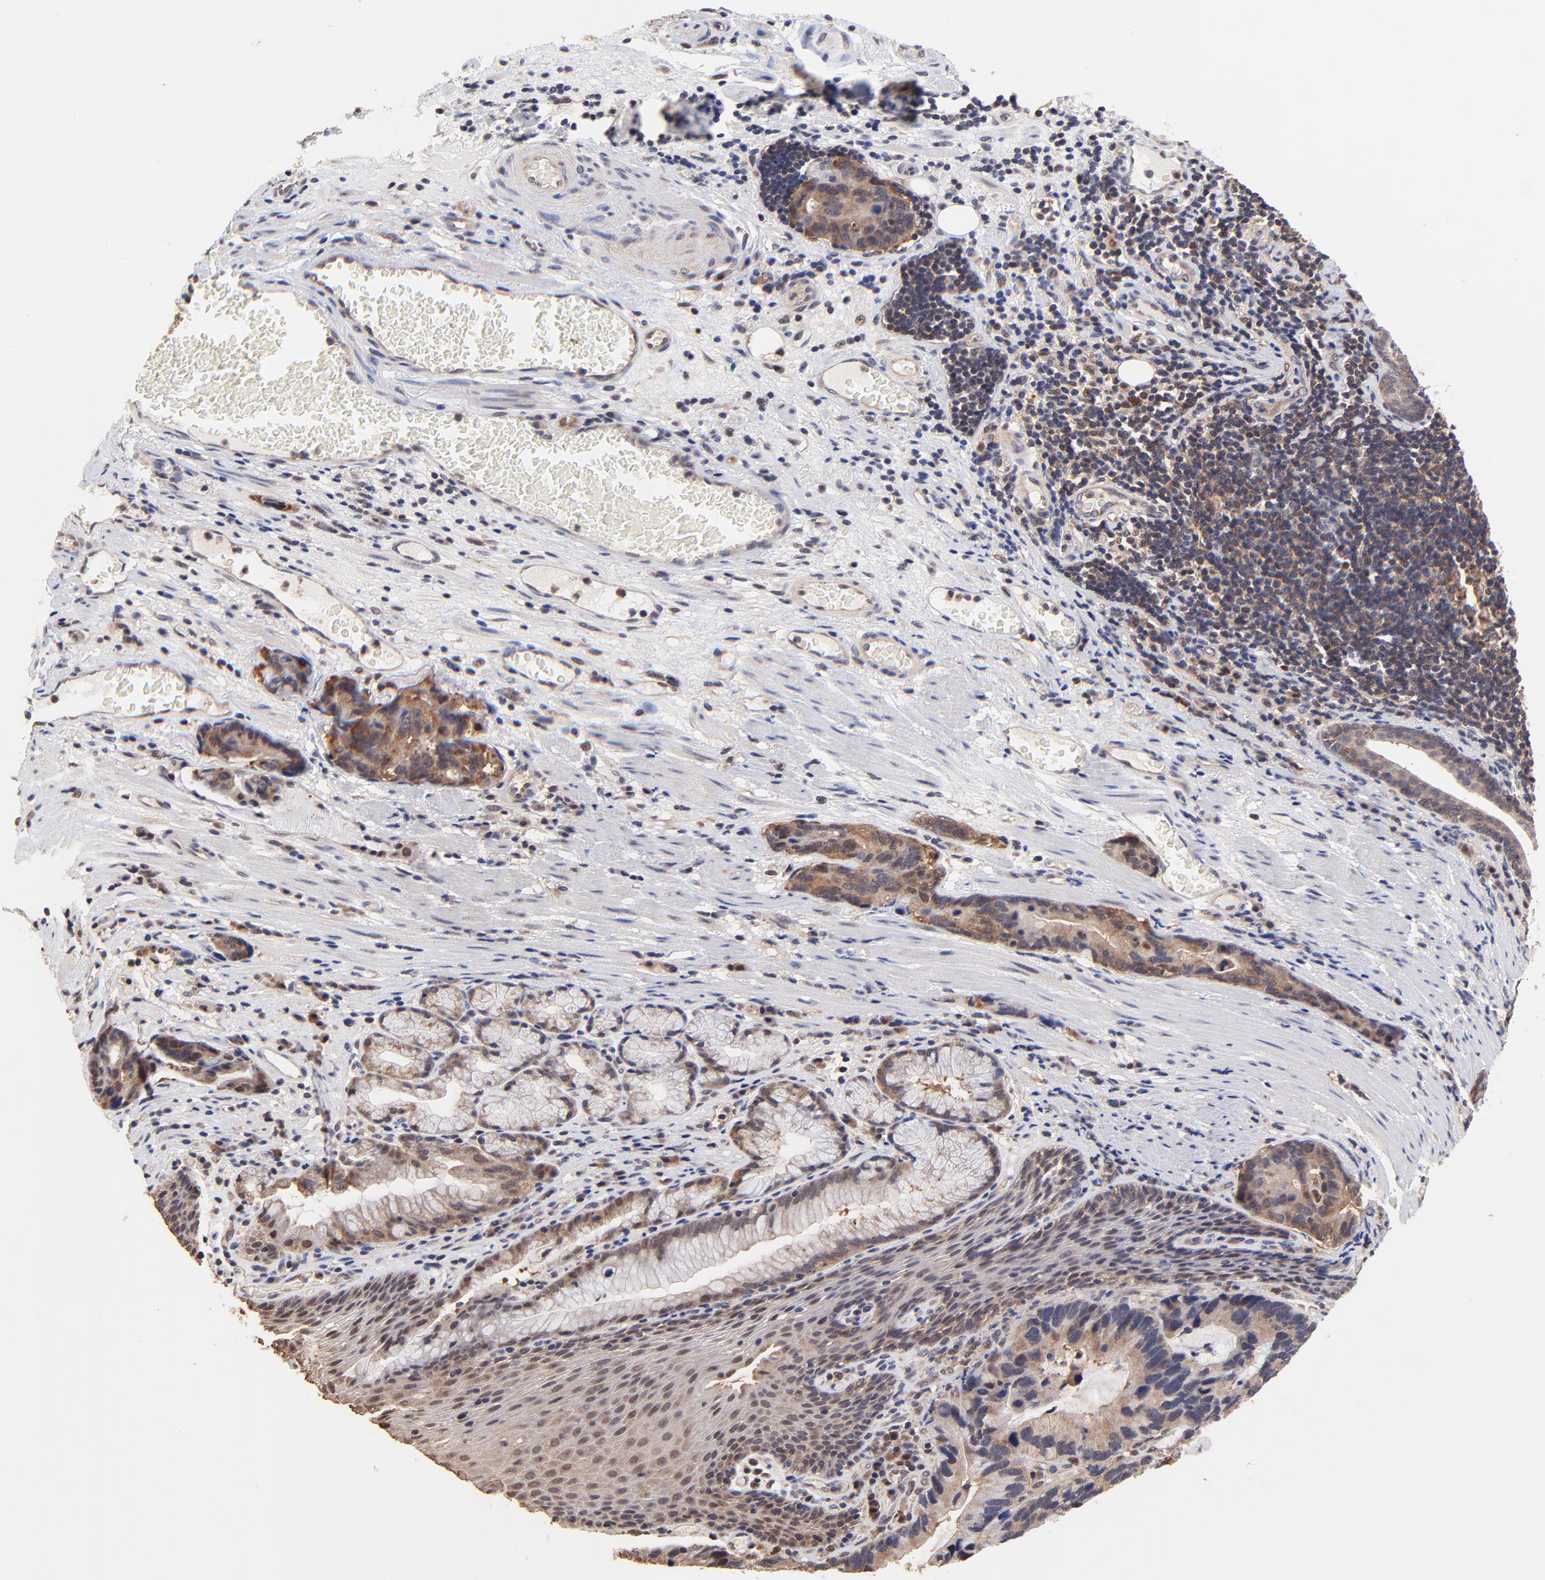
{"staining": {"intensity": "strong", "quantity": ">75%", "location": "cytoplasmic/membranous"}, "tissue": "stomach cancer", "cell_type": "Tumor cells", "image_type": "cancer", "snomed": [{"axis": "morphology", "description": "Adenocarcinoma, NOS"}, {"axis": "topography", "description": "Esophagus"}, {"axis": "topography", "description": "Stomach"}], "caption": "IHC image of adenocarcinoma (stomach) stained for a protein (brown), which shows high levels of strong cytoplasmic/membranous expression in about >75% of tumor cells.", "gene": "PSMA6", "patient": {"sex": "male", "age": 74}}